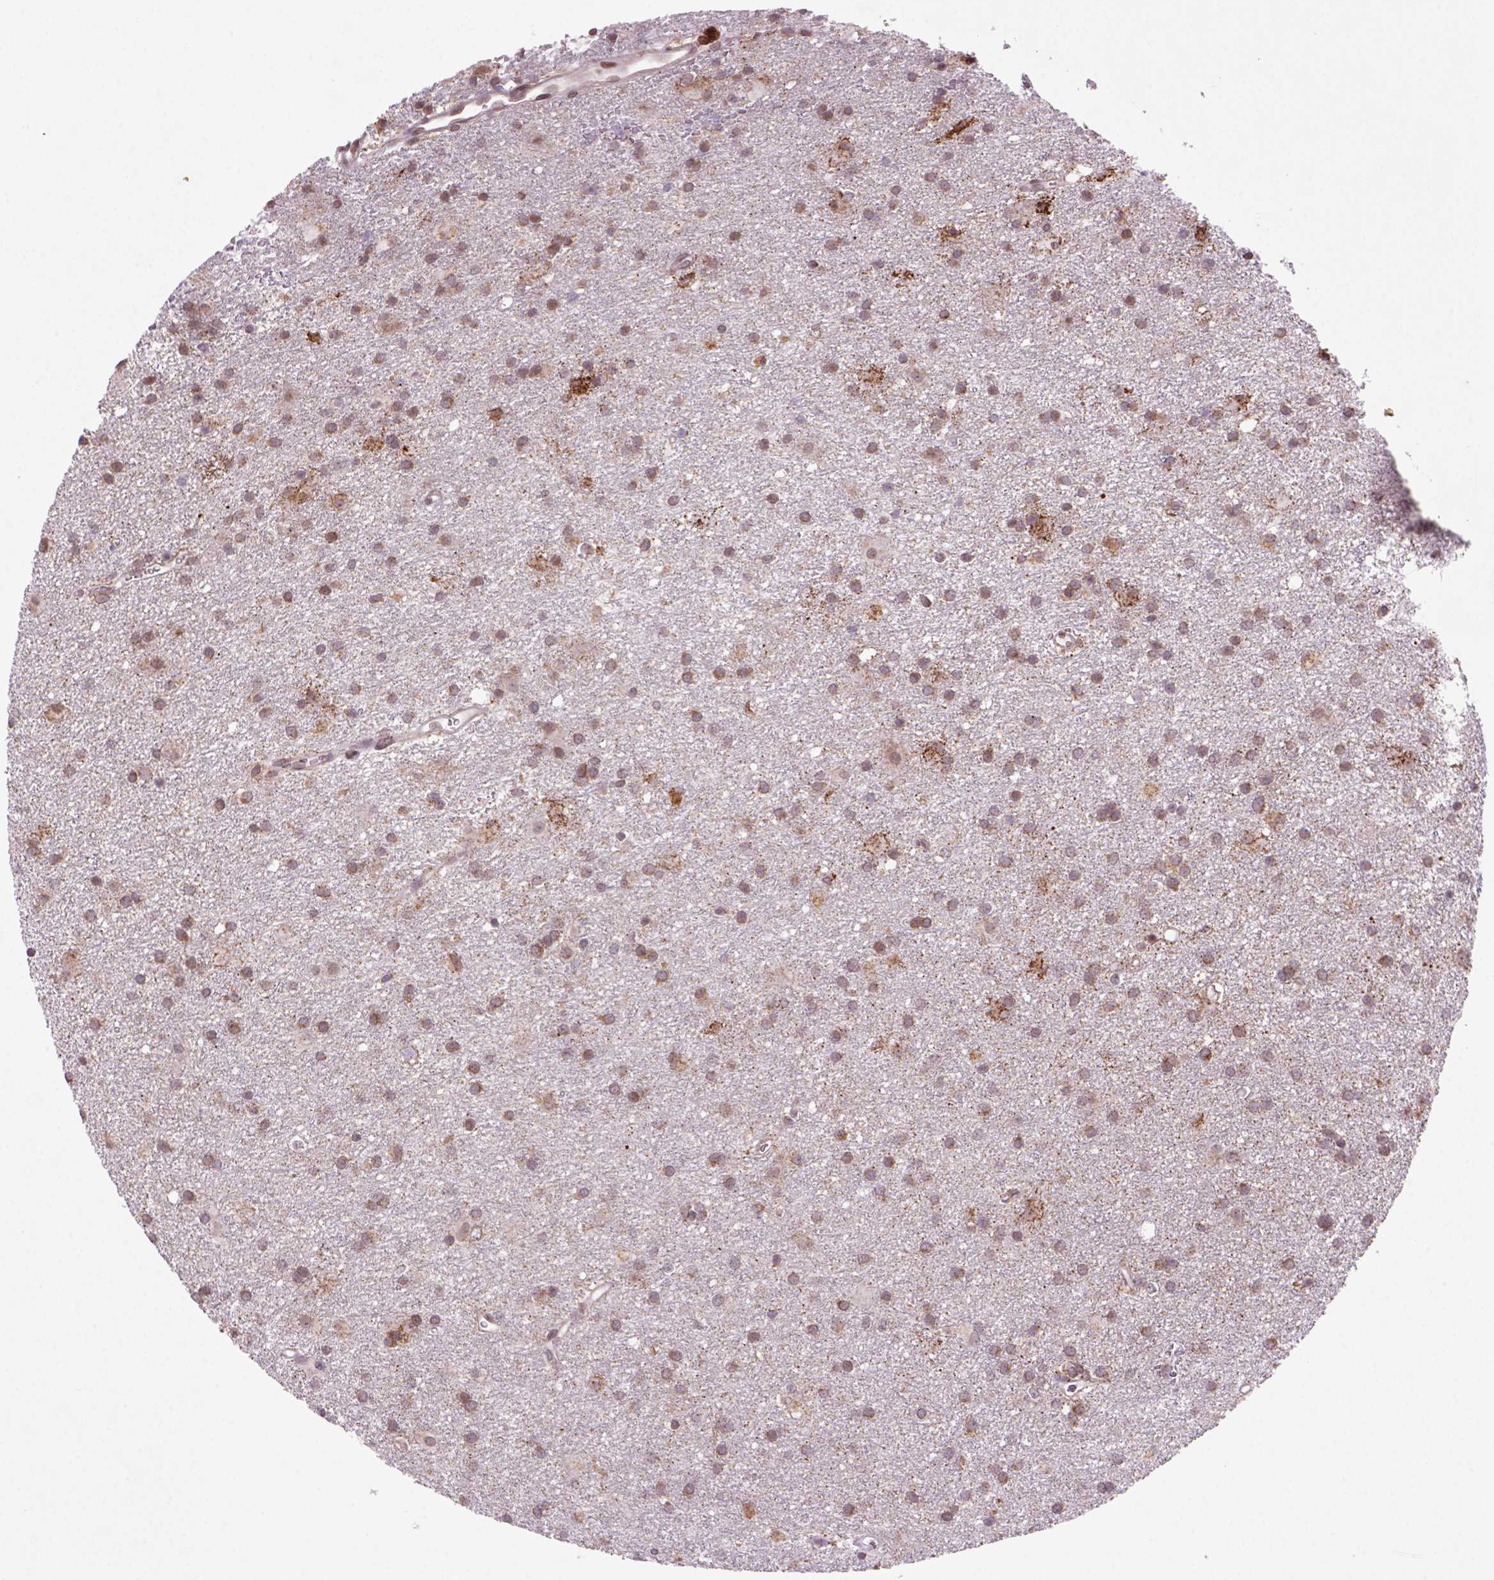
{"staining": {"intensity": "moderate", "quantity": ">75%", "location": "cytoplasmic/membranous"}, "tissue": "glioma", "cell_type": "Tumor cells", "image_type": "cancer", "snomed": [{"axis": "morphology", "description": "Glioma, malignant, Low grade"}, {"axis": "topography", "description": "Brain"}], "caption": "A high-resolution histopathology image shows immunohistochemistry staining of malignant glioma (low-grade), which shows moderate cytoplasmic/membranous staining in about >75% of tumor cells. The protein is stained brown, and the nuclei are stained in blue (DAB IHC with brightfield microscopy, high magnification).", "gene": "FZD7", "patient": {"sex": "male", "age": 58}}